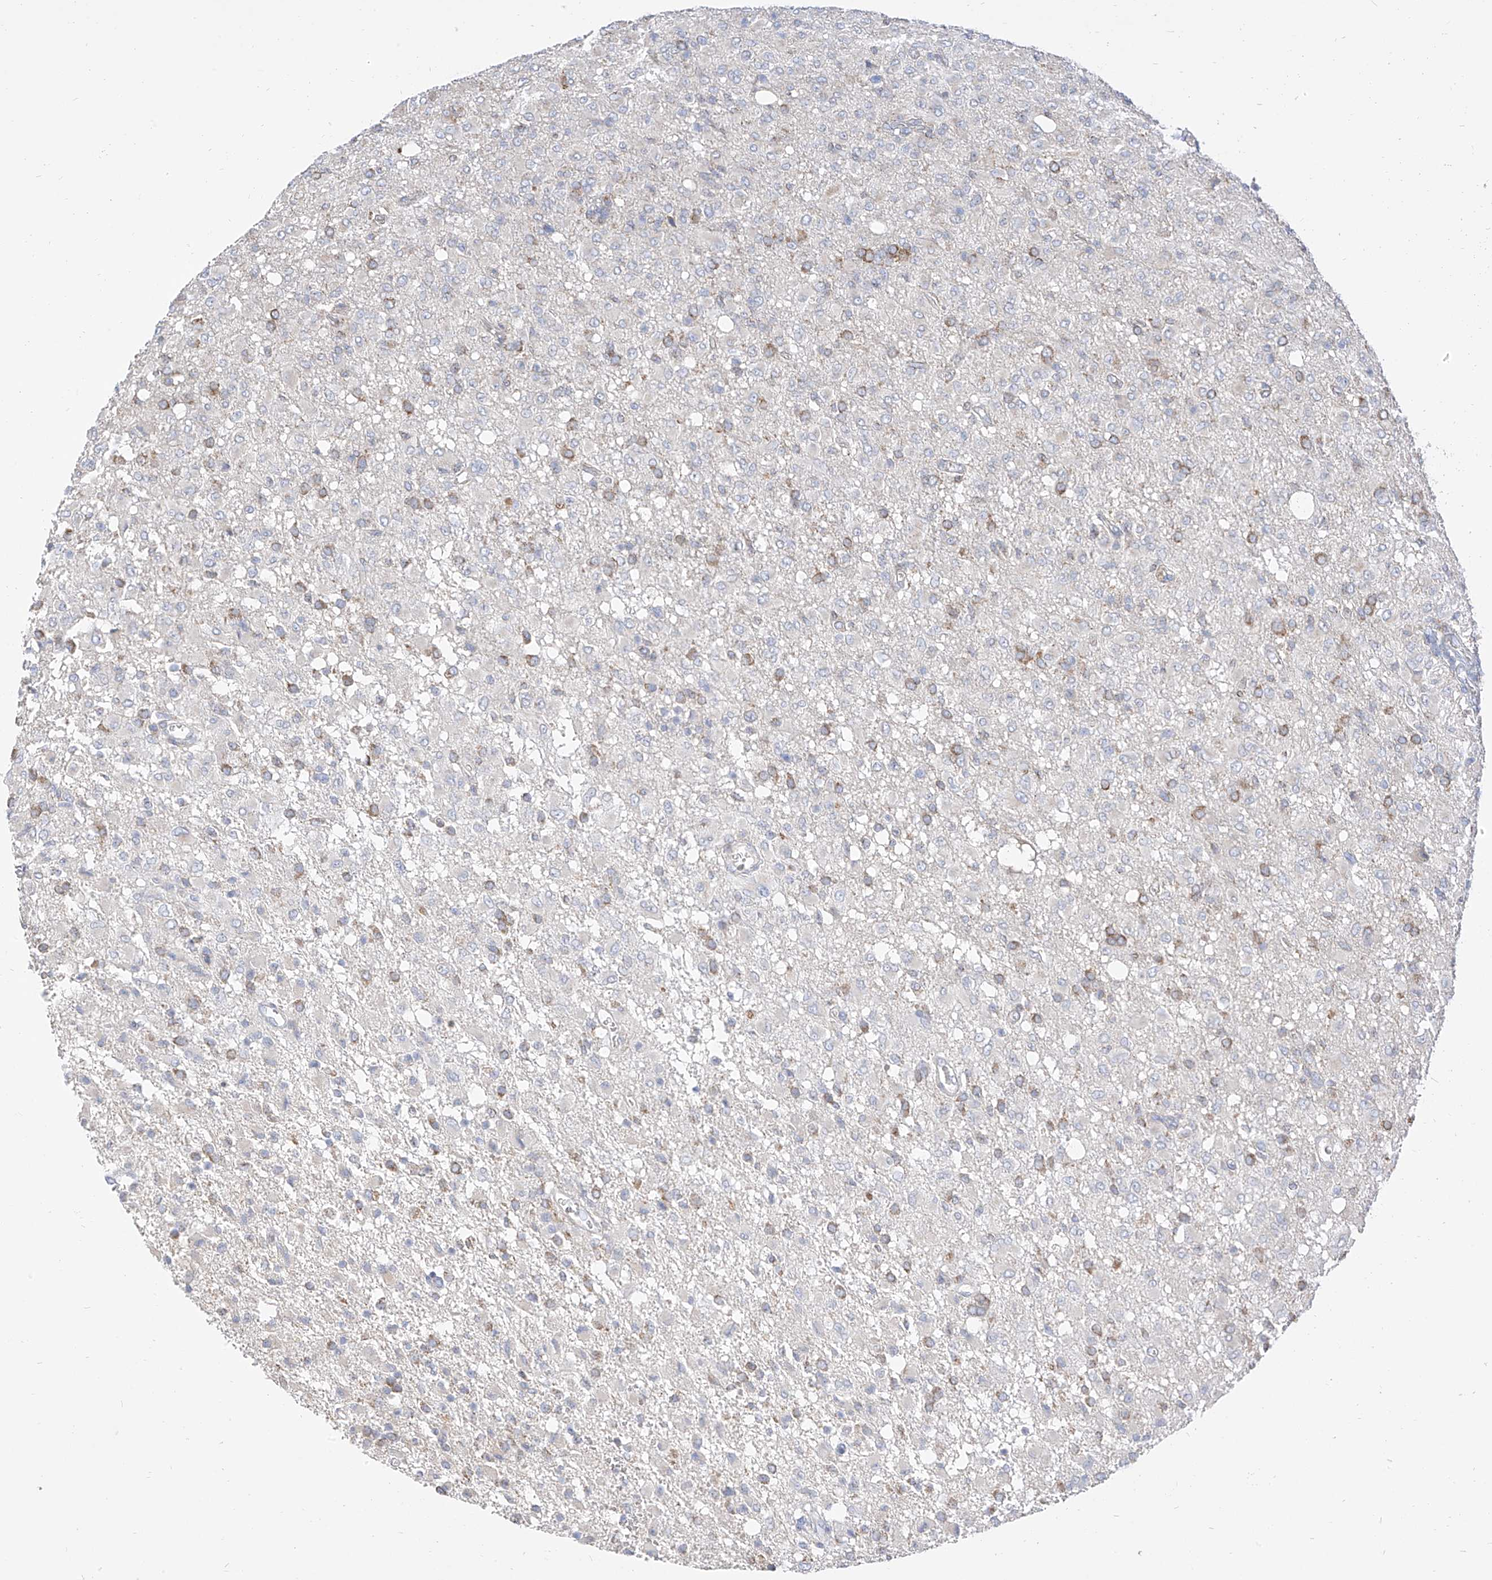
{"staining": {"intensity": "weak", "quantity": "25%-75%", "location": "cytoplasmic/membranous"}, "tissue": "glioma", "cell_type": "Tumor cells", "image_type": "cancer", "snomed": [{"axis": "morphology", "description": "Glioma, malignant, High grade"}, {"axis": "topography", "description": "Brain"}], "caption": "Glioma stained with DAB immunohistochemistry shows low levels of weak cytoplasmic/membranous staining in about 25%-75% of tumor cells.", "gene": "RASA2", "patient": {"sex": "female", "age": 57}}